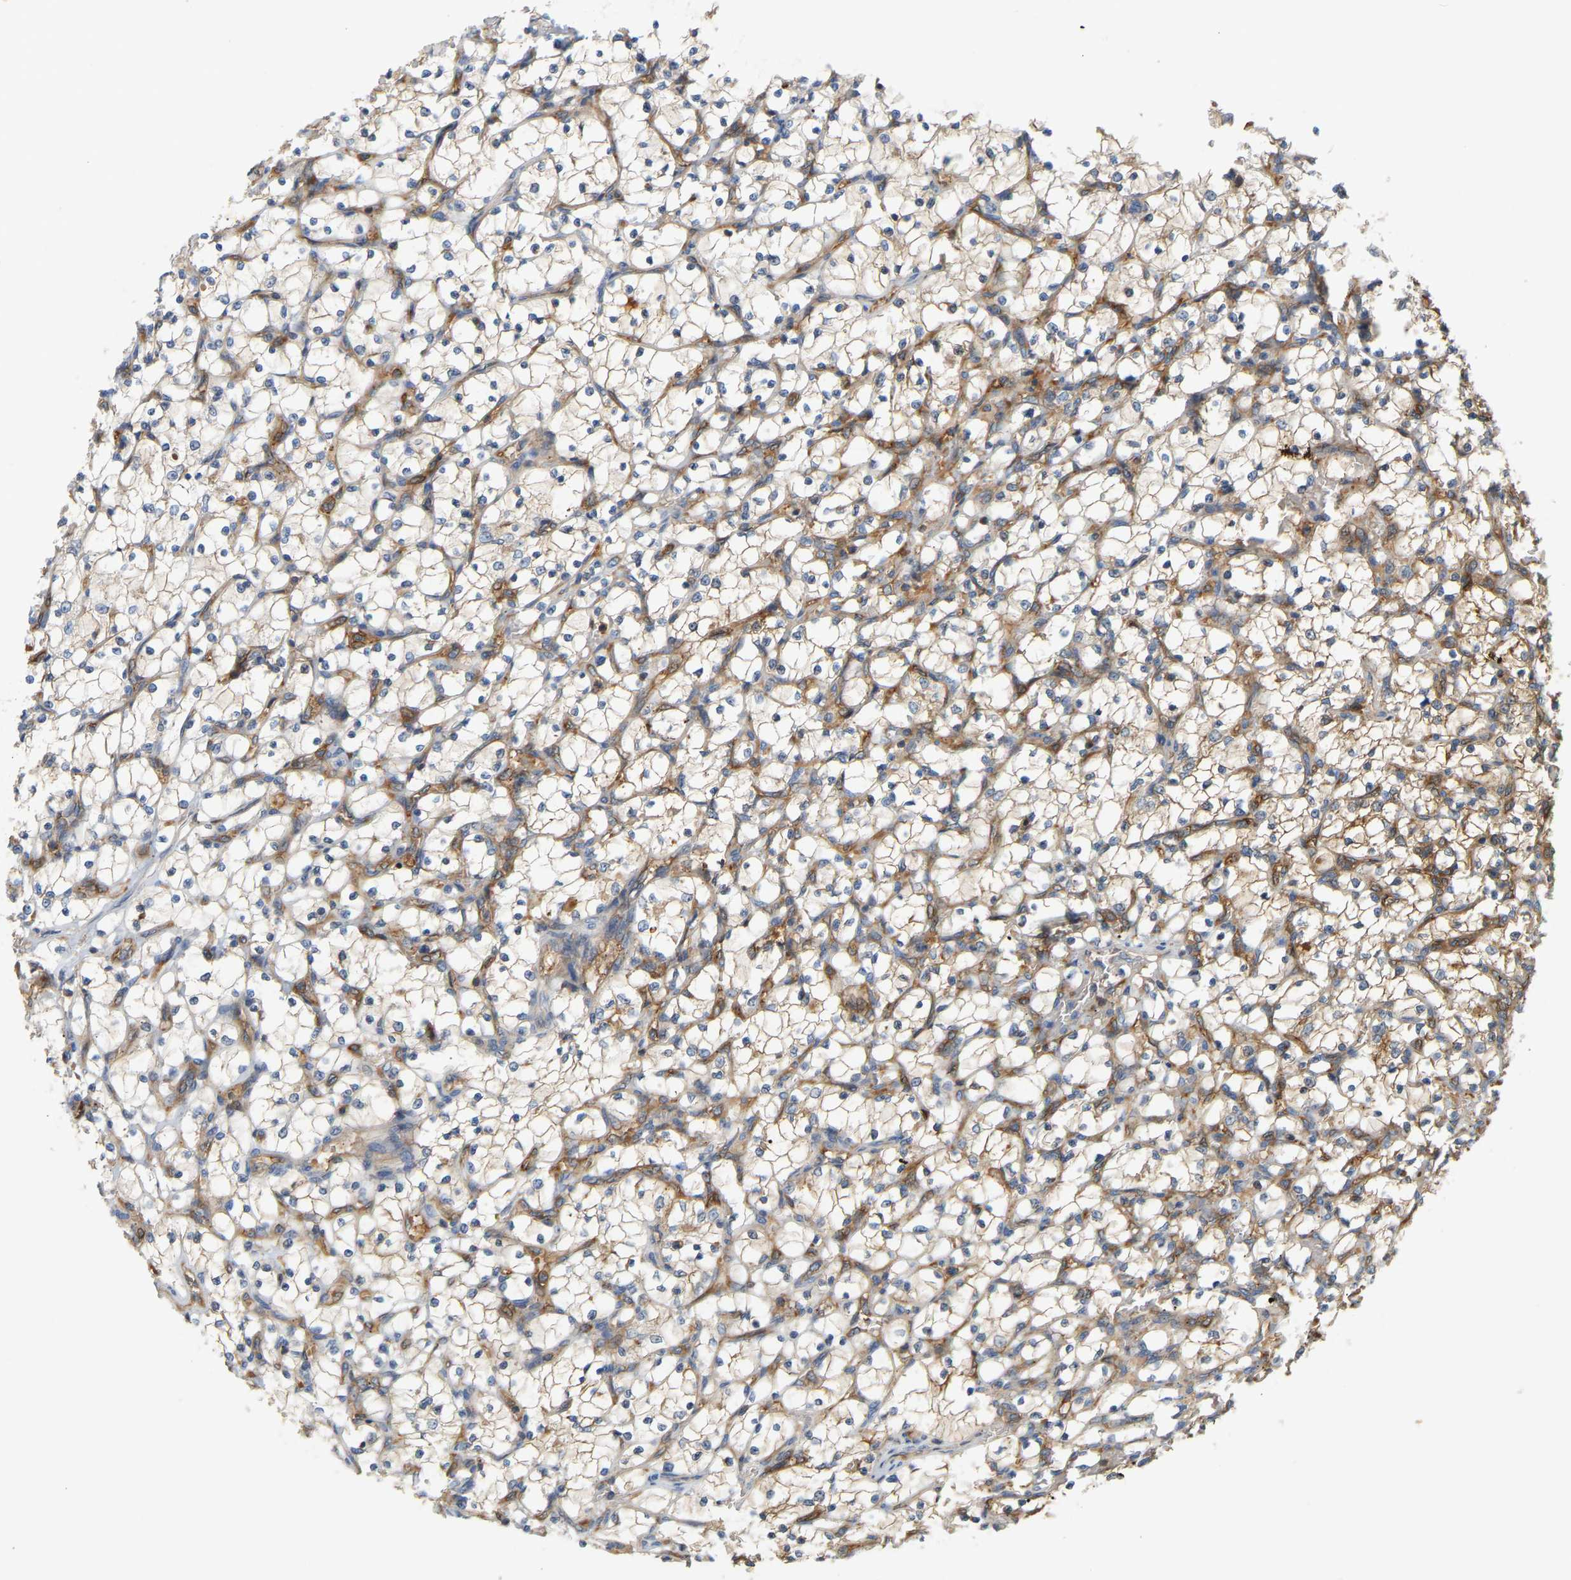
{"staining": {"intensity": "weak", "quantity": "<25%", "location": "cytoplasmic/membranous"}, "tissue": "renal cancer", "cell_type": "Tumor cells", "image_type": "cancer", "snomed": [{"axis": "morphology", "description": "Adenocarcinoma, NOS"}, {"axis": "topography", "description": "Kidney"}], "caption": "The image reveals no significant staining in tumor cells of renal cancer (adenocarcinoma).", "gene": "AKAP13", "patient": {"sex": "female", "age": 69}}